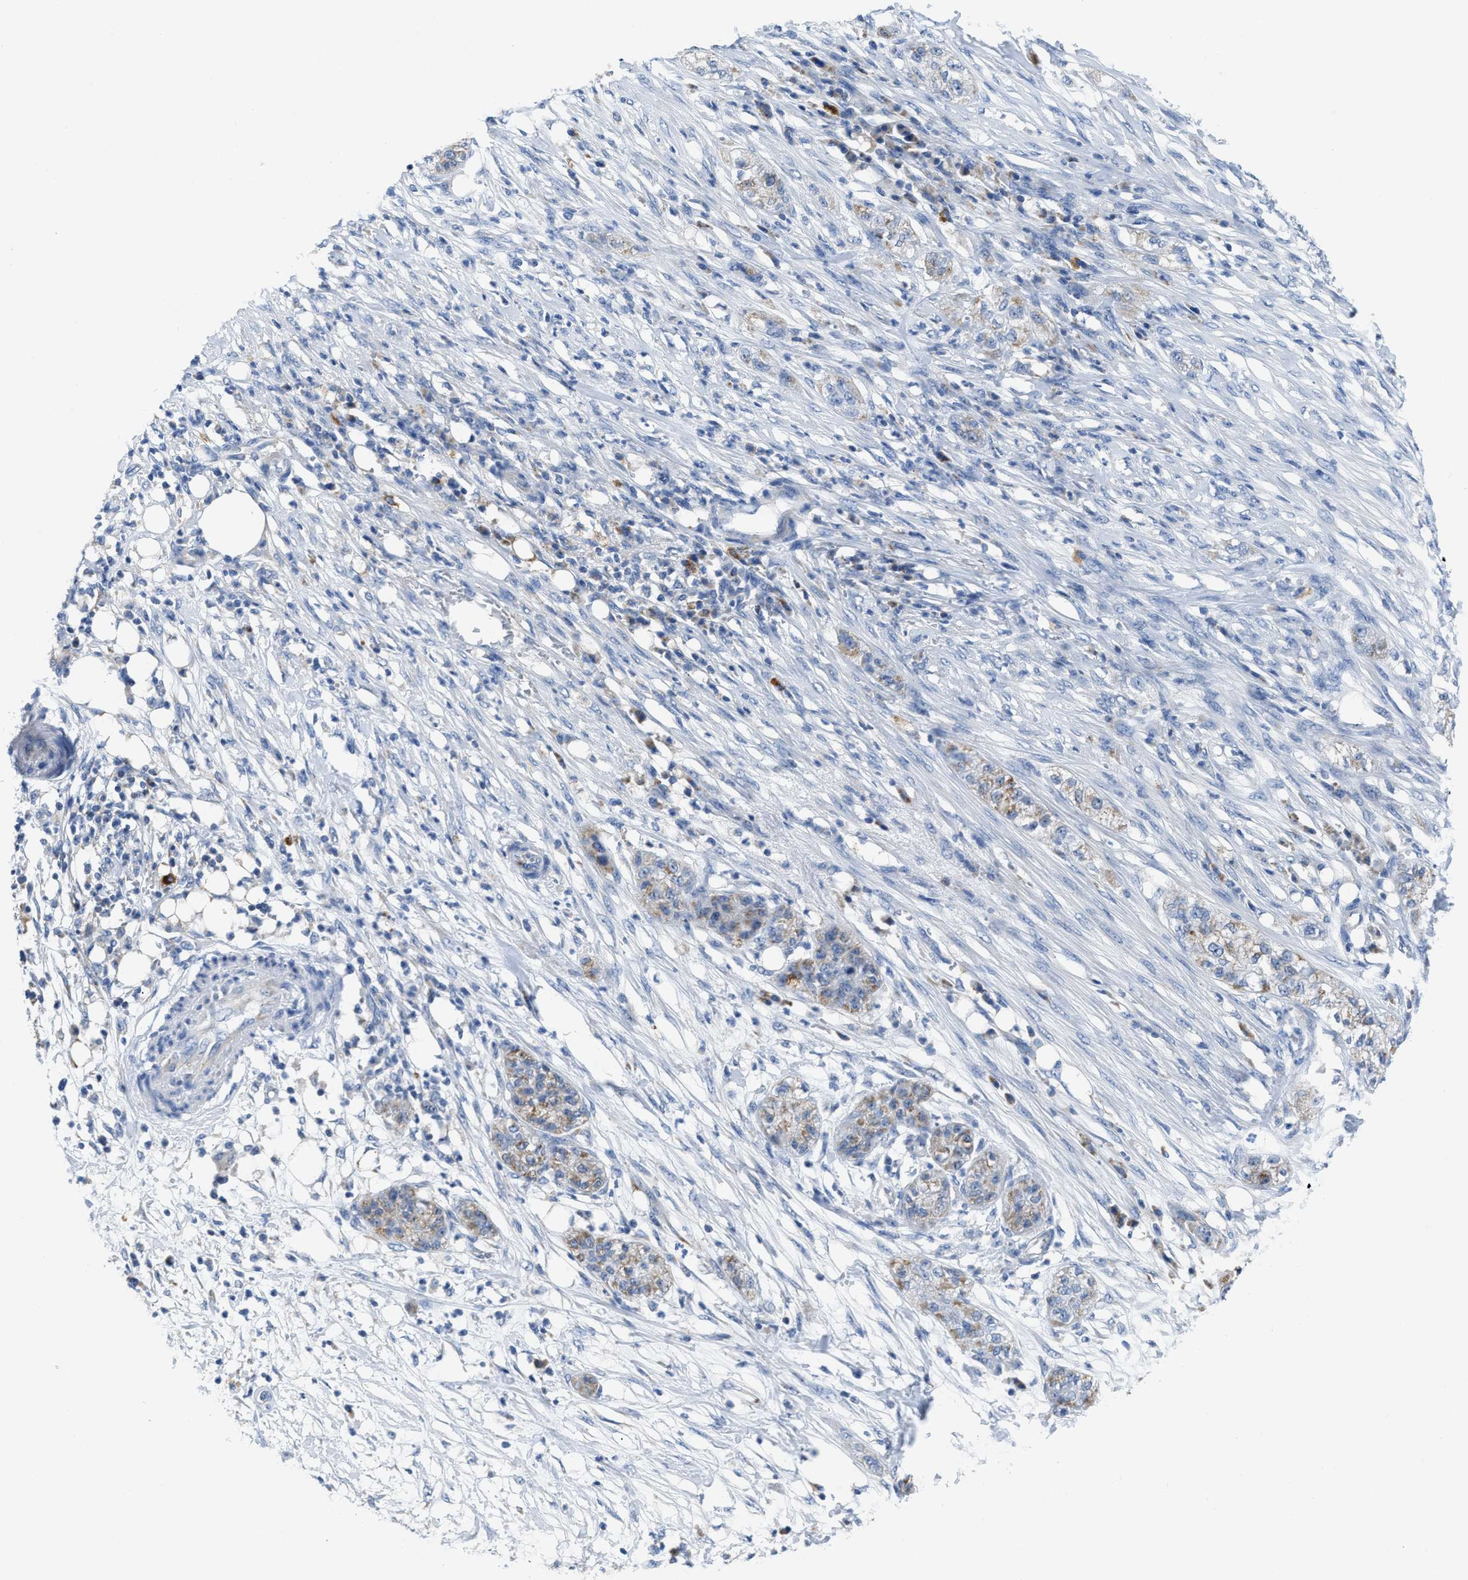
{"staining": {"intensity": "weak", "quantity": "<25%", "location": "cytoplasmic/membranous"}, "tissue": "pancreatic cancer", "cell_type": "Tumor cells", "image_type": "cancer", "snomed": [{"axis": "morphology", "description": "Adenocarcinoma, NOS"}, {"axis": "topography", "description": "Pancreas"}], "caption": "Tumor cells are negative for protein expression in human pancreatic cancer (adenocarcinoma).", "gene": "ETFA", "patient": {"sex": "female", "age": 78}}